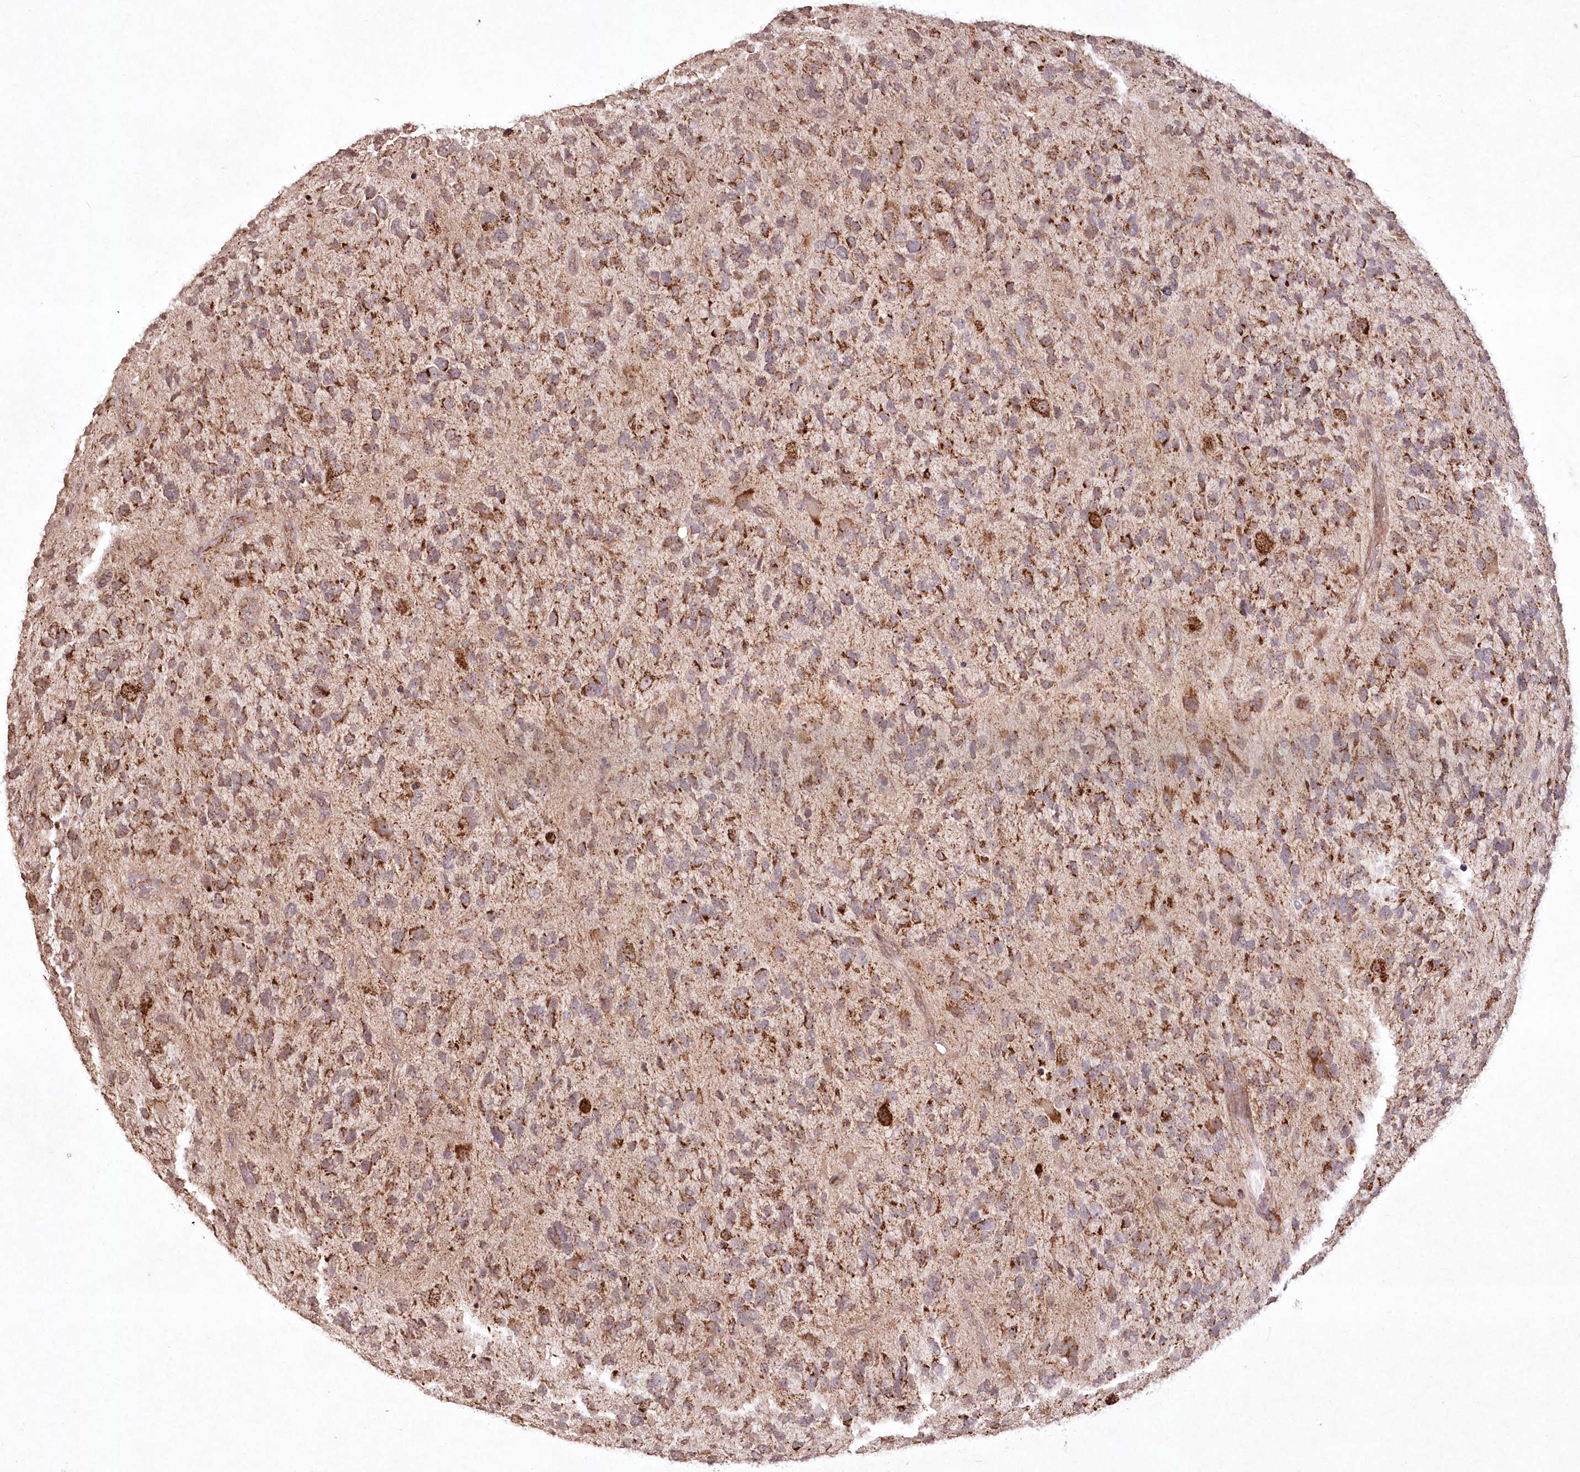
{"staining": {"intensity": "strong", "quantity": "25%-75%", "location": "cytoplasmic/membranous"}, "tissue": "glioma", "cell_type": "Tumor cells", "image_type": "cancer", "snomed": [{"axis": "morphology", "description": "Glioma, malignant, High grade"}, {"axis": "topography", "description": "Brain"}], "caption": "The immunohistochemical stain labels strong cytoplasmic/membranous staining in tumor cells of malignant high-grade glioma tissue.", "gene": "LRPPRC", "patient": {"sex": "female", "age": 58}}